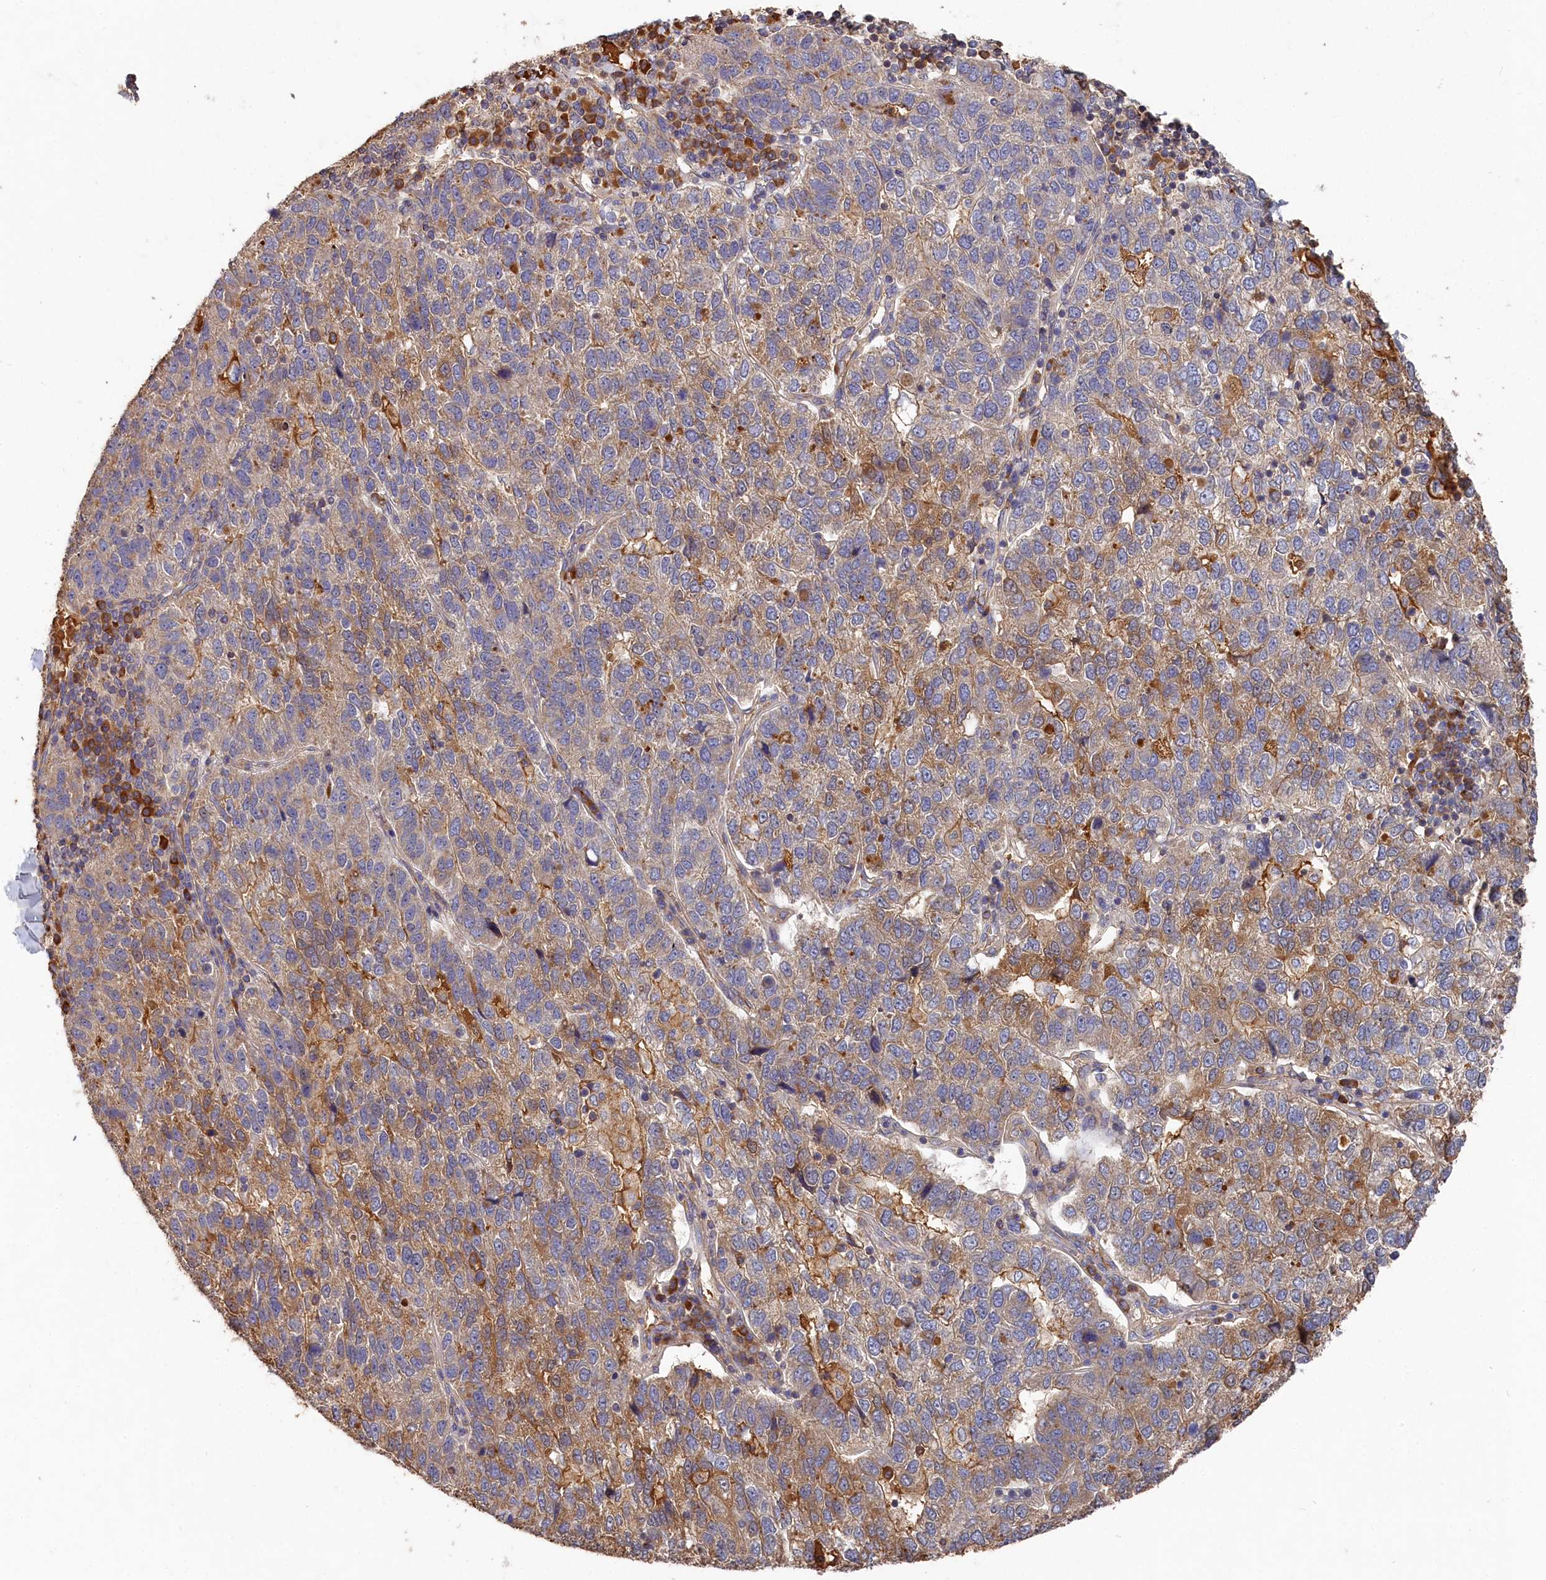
{"staining": {"intensity": "moderate", "quantity": "<25%", "location": "cytoplasmic/membranous"}, "tissue": "pancreatic cancer", "cell_type": "Tumor cells", "image_type": "cancer", "snomed": [{"axis": "morphology", "description": "Adenocarcinoma, NOS"}, {"axis": "topography", "description": "Pancreas"}], "caption": "Protein analysis of pancreatic adenocarcinoma tissue demonstrates moderate cytoplasmic/membranous staining in approximately <25% of tumor cells.", "gene": "DHRS11", "patient": {"sex": "female", "age": 61}}